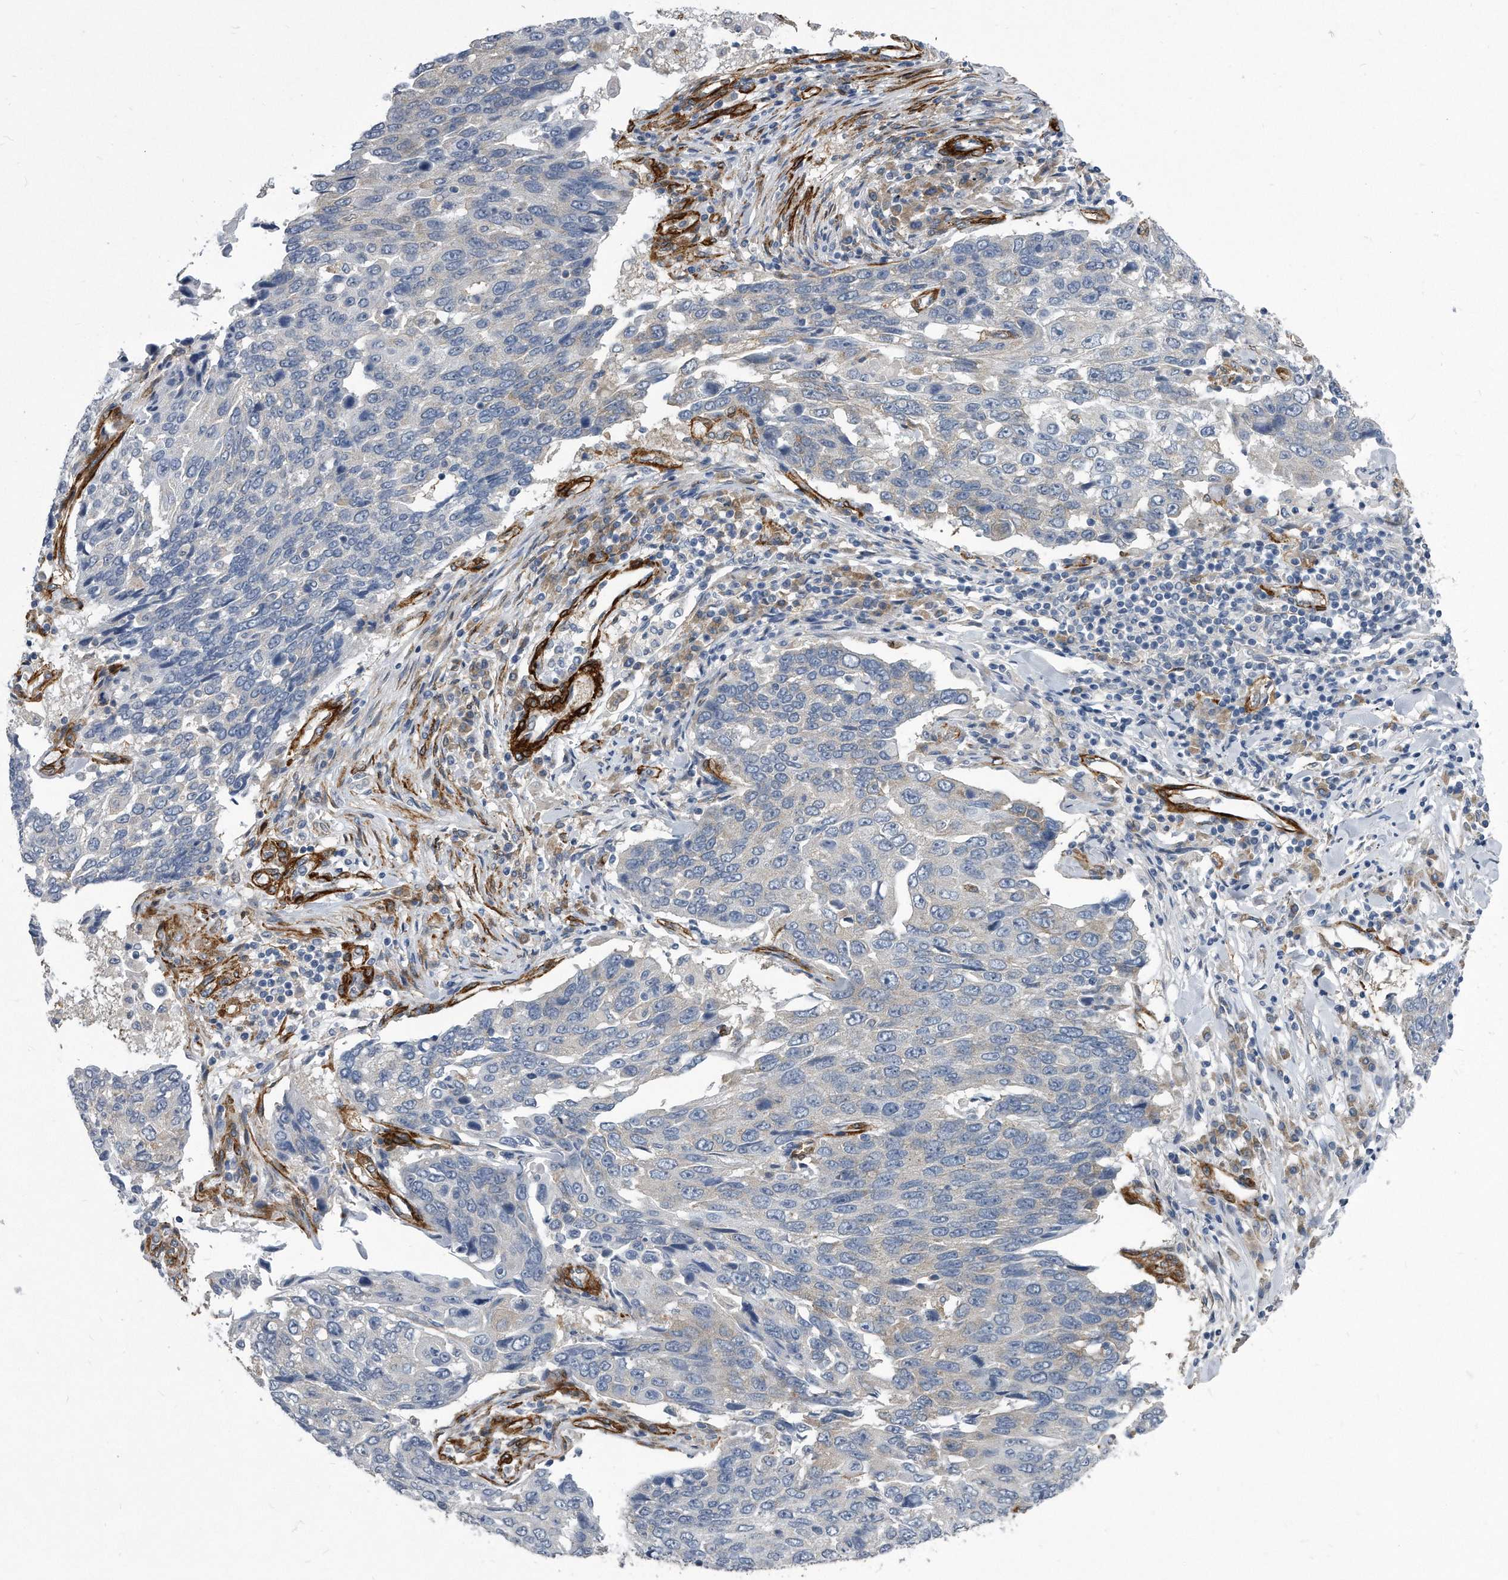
{"staining": {"intensity": "negative", "quantity": "none", "location": "none"}, "tissue": "lung cancer", "cell_type": "Tumor cells", "image_type": "cancer", "snomed": [{"axis": "morphology", "description": "Squamous cell carcinoma, NOS"}, {"axis": "topography", "description": "Lung"}], "caption": "The image reveals no staining of tumor cells in lung cancer. (Stains: DAB (3,3'-diaminobenzidine) immunohistochemistry with hematoxylin counter stain, Microscopy: brightfield microscopy at high magnification).", "gene": "EIF2B4", "patient": {"sex": "male", "age": 66}}